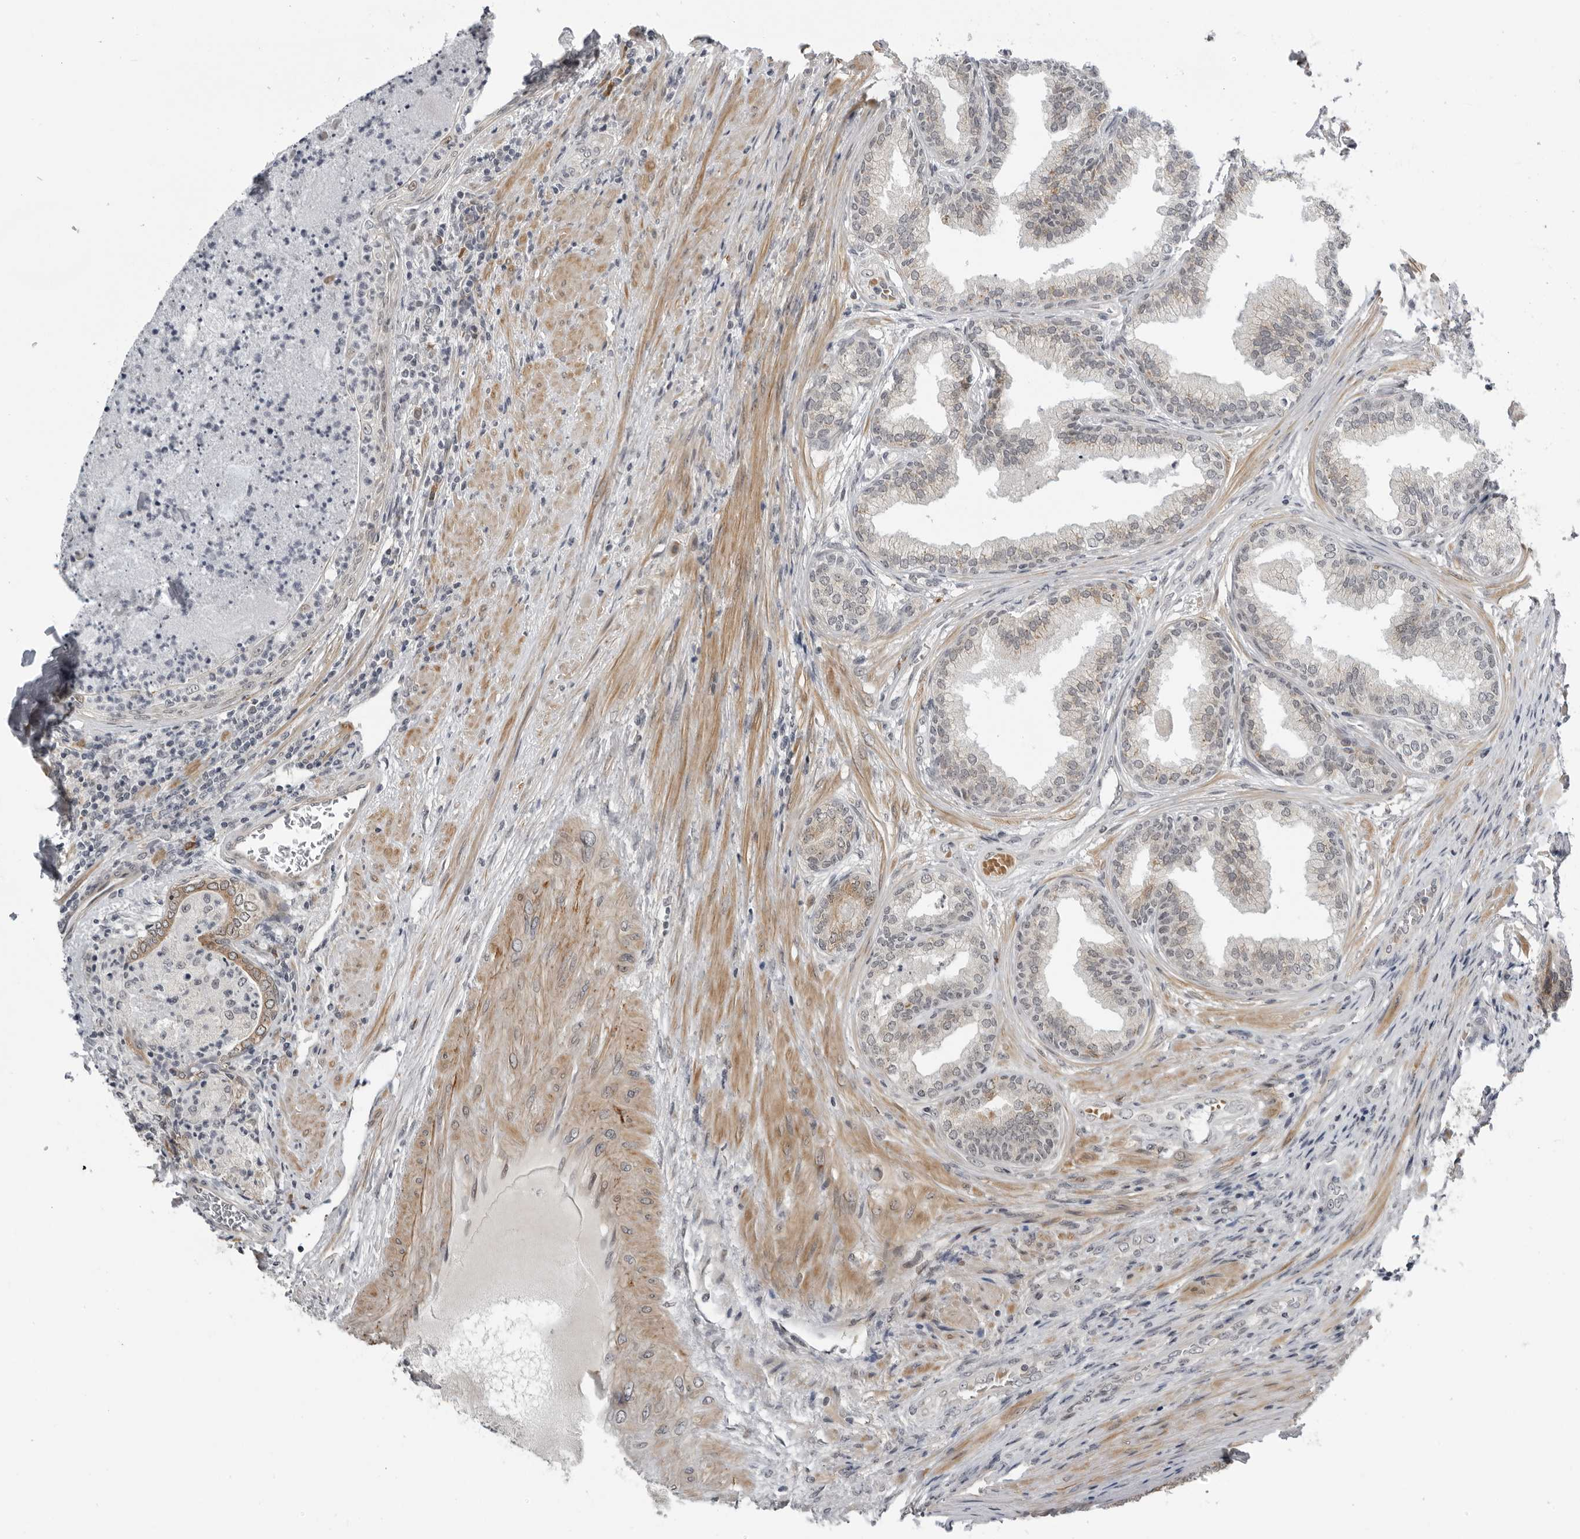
{"staining": {"intensity": "negative", "quantity": "none", "location": "none"}, "tissue": "prostate", "cell_type": "Glandular cells", "image_type": "normal", "snomed": [{"axis": "morphology", "description": "Normal tissue, NOS"}, {"axis": "topography", "description": "Prostate"}], "caption": "Image shows no protein expression in glandular cells of normal prostate. The staining is performed using DAB brown chromogen with nuclei counter-stained in using hematoxylin.", "gene": "ALPK2", "patient": {"sex": "male", "age": 76}}